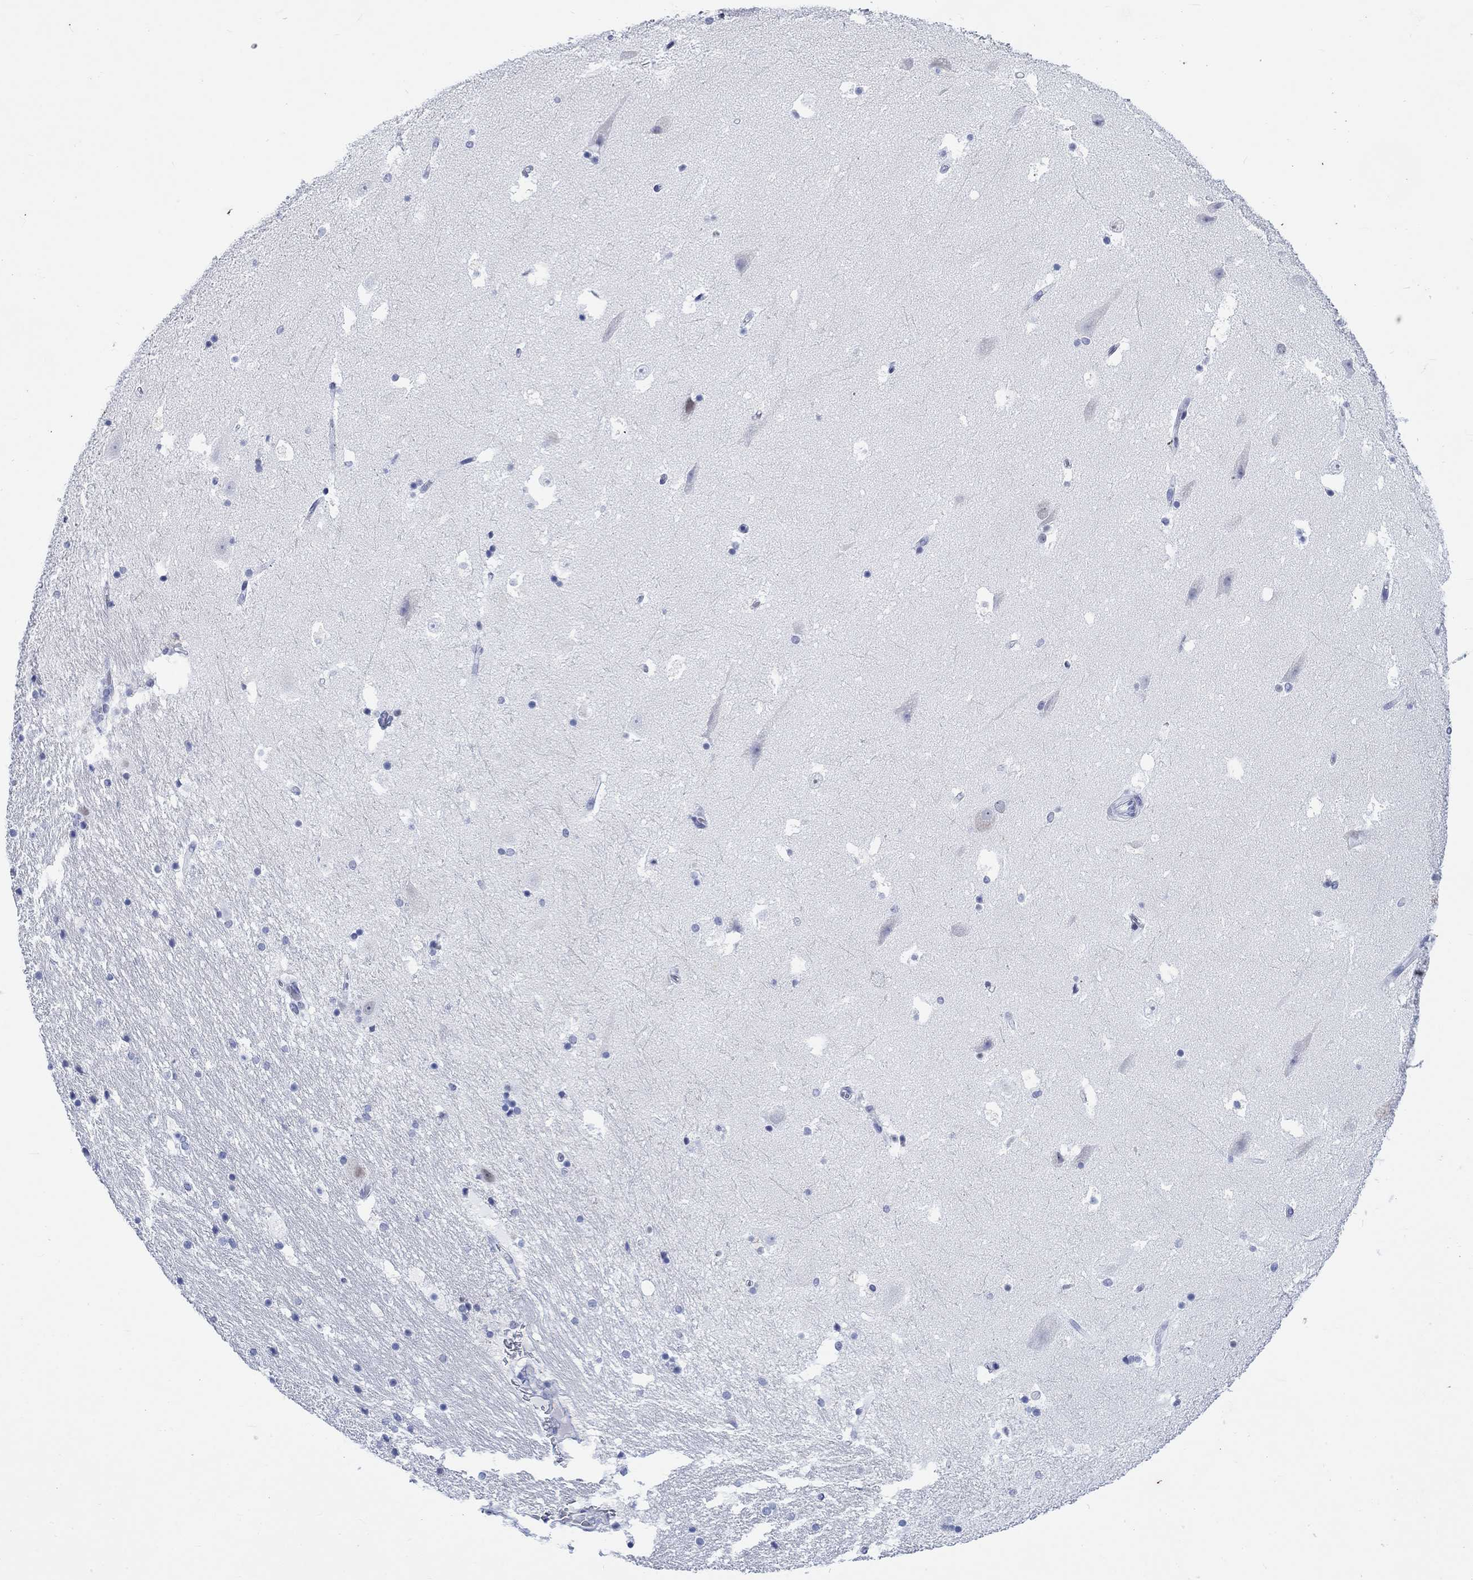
{"staining": {"intensity": "negative", "quantity": "none", "location": "none"}, "tissue": "hippocampus", "cell_type": "Glial cells", "image_type": "normal", "snomed": [{"axis": "morphology", "description": "Normal tissue, NOS"}, {"axis": "topography", "description": "Hippocampus"}], "caption": "Photomicrograph shows no significant protein positivity in glial cells of benign hippocampus.", "gene": "KRT76", "patient": {"sex": "male", "age": 51}}